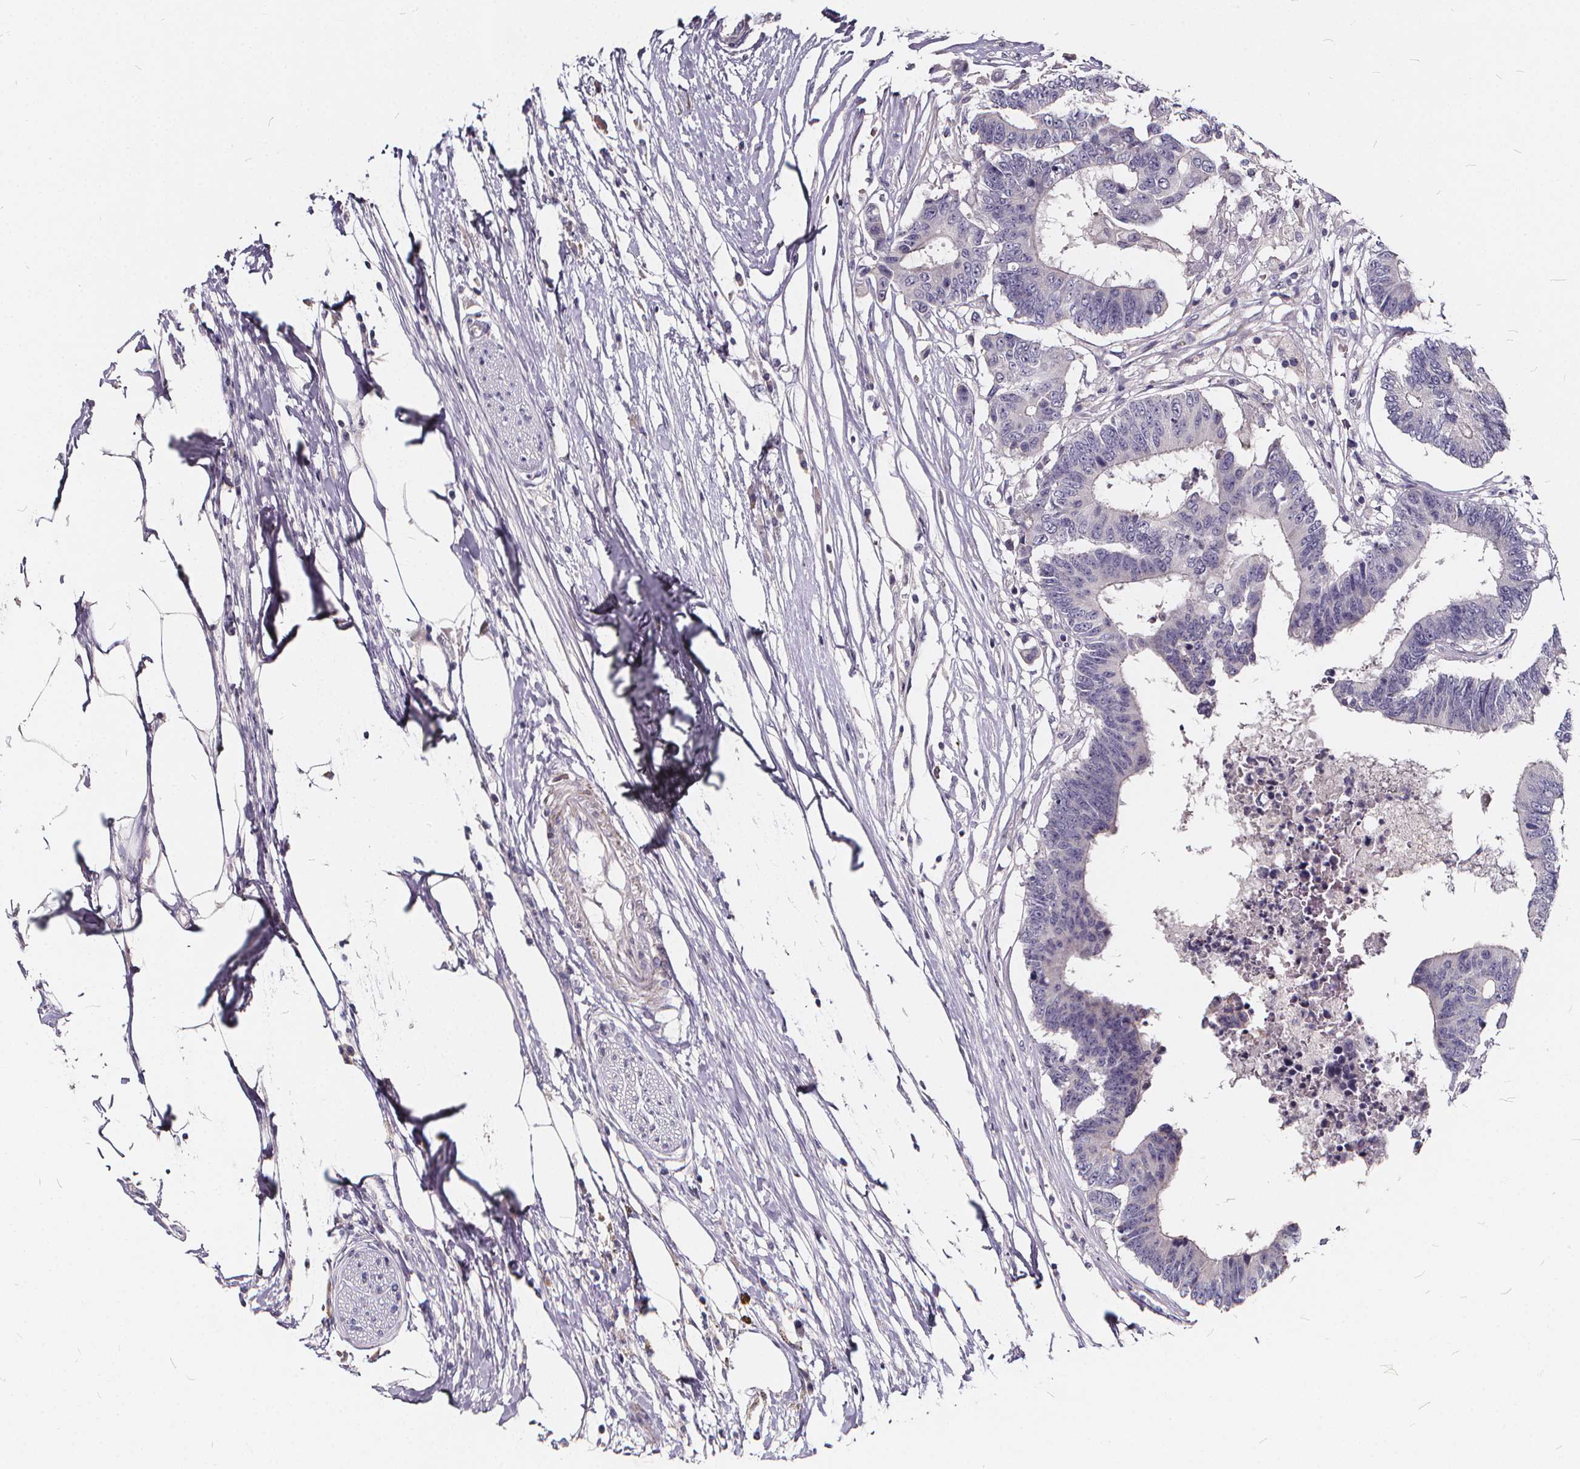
{"staining": {"intensity": "negative", "quantity": "none", "location": "none"}, "tissue": "colorectal cancer", "cell_type": "Tumor cells", "image_type": "cancer", "snomed": [{"axis": "morphology", "description": "Adenocarcinoma, NOS"}, {"axis": "topography", "description": "Colon"}], "caption": "A high-resolution micrograph shows immunohistochemistry staining of colorectal cancer (adenocarcinoma), which reveals no significant staining in tumor cells.", "gene": "TSPAN14", "patient": {"sex": "female", "age": 48}}